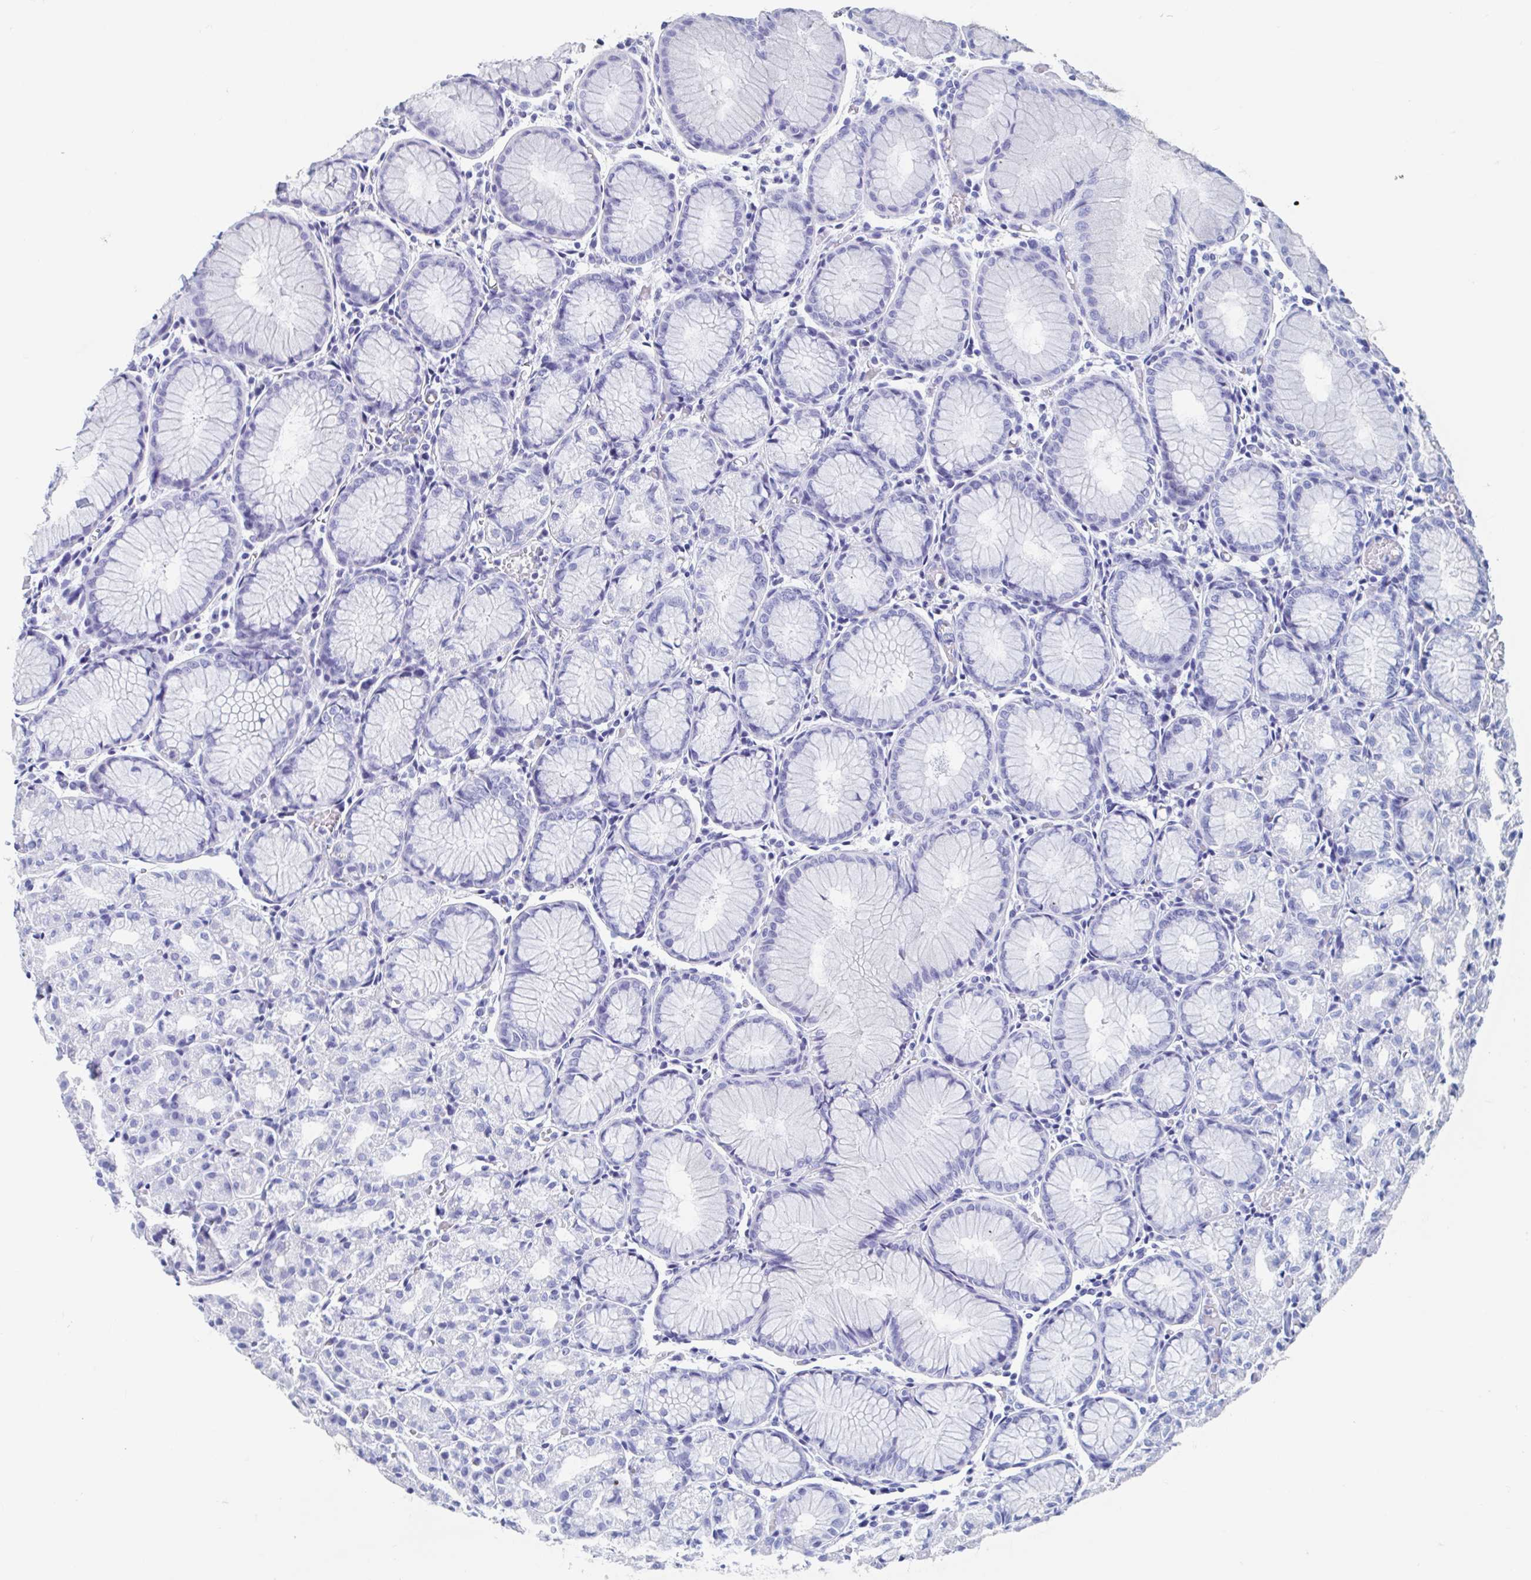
{"staining": {"intensity": "negative", "quantity": "none", "location": "none"}, "tissue": "stomach", "cell_type": "Glandular cells", "image_type": "normal", "snomed": [{"axis": "morphology", "description": "Normal tissue, NOS"}, {"axis": "topography", "description": "Stomach"}], "caption": "Stomach stained for a protein using immunohistochemistry (IHC) reveals no expression glandular cells.", "gene": "HDGFL1", "patient": {"sex": "female", "age": 57}}